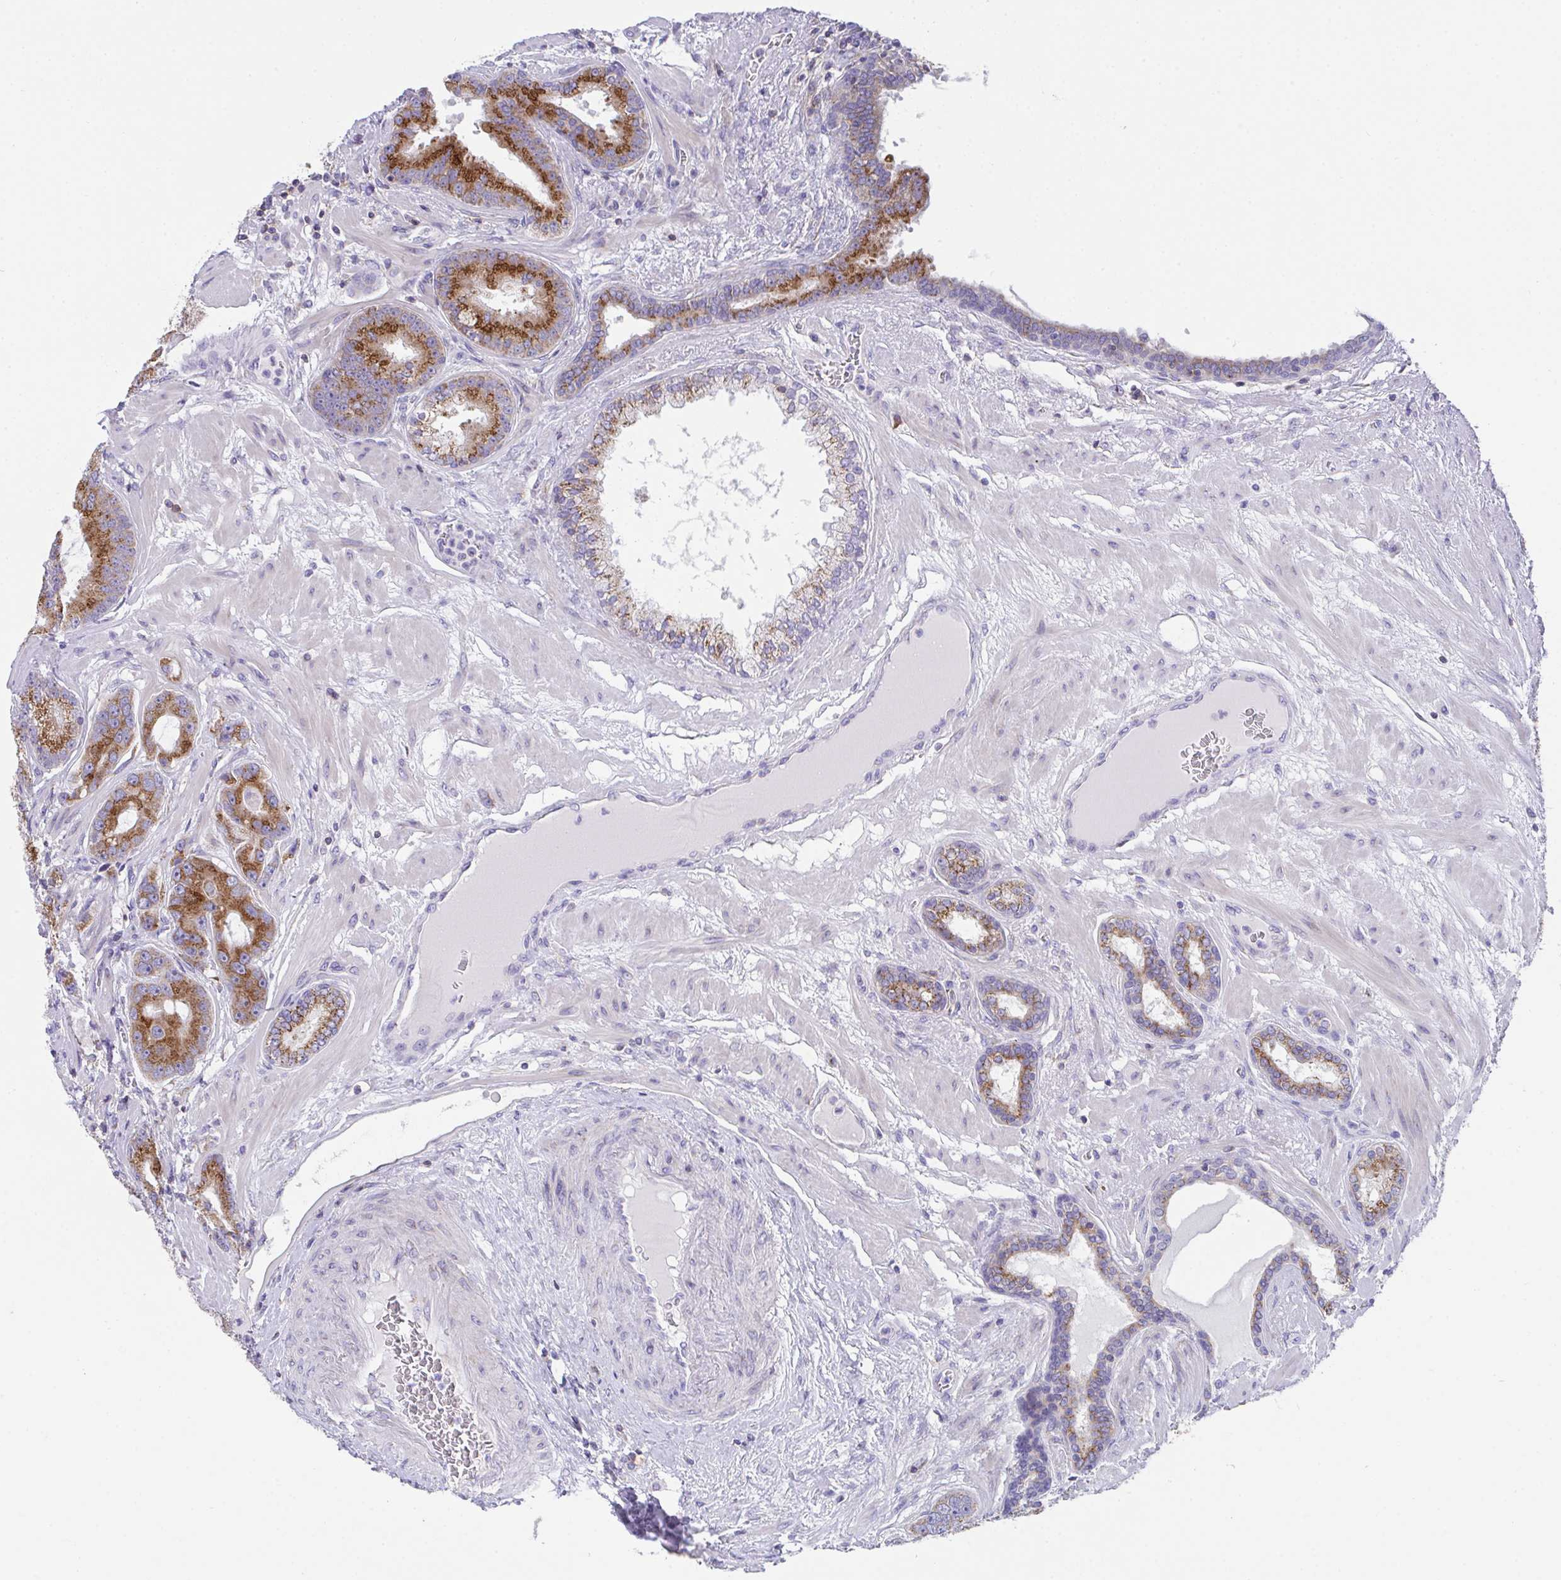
{"staining": {"intensity": "strong", "quantity": ">75%", "location": "cytoplasmic/membranous"}, "tissue": "prostate cancer", "cell_type": "Tumor cells", "image_type": "cancer", "snomed": [{"axis": "morphology", "description": "Adenocarcinoma, High grade"}, {"axis": "topography", "description": "Prostate"}], "caption": "Immunohistochemistry image of neoplastic tissue: prostate cancer stained using immunohistochemistry (IHC) exhibits high levels of strong protein expression localized specifically in the cytoplasmic/membranous of tumor cells, appearing as a cytoplasmic/membranous brown color.", "gene": "MIA3", "patient": {"sex": "male", "age": 65}}